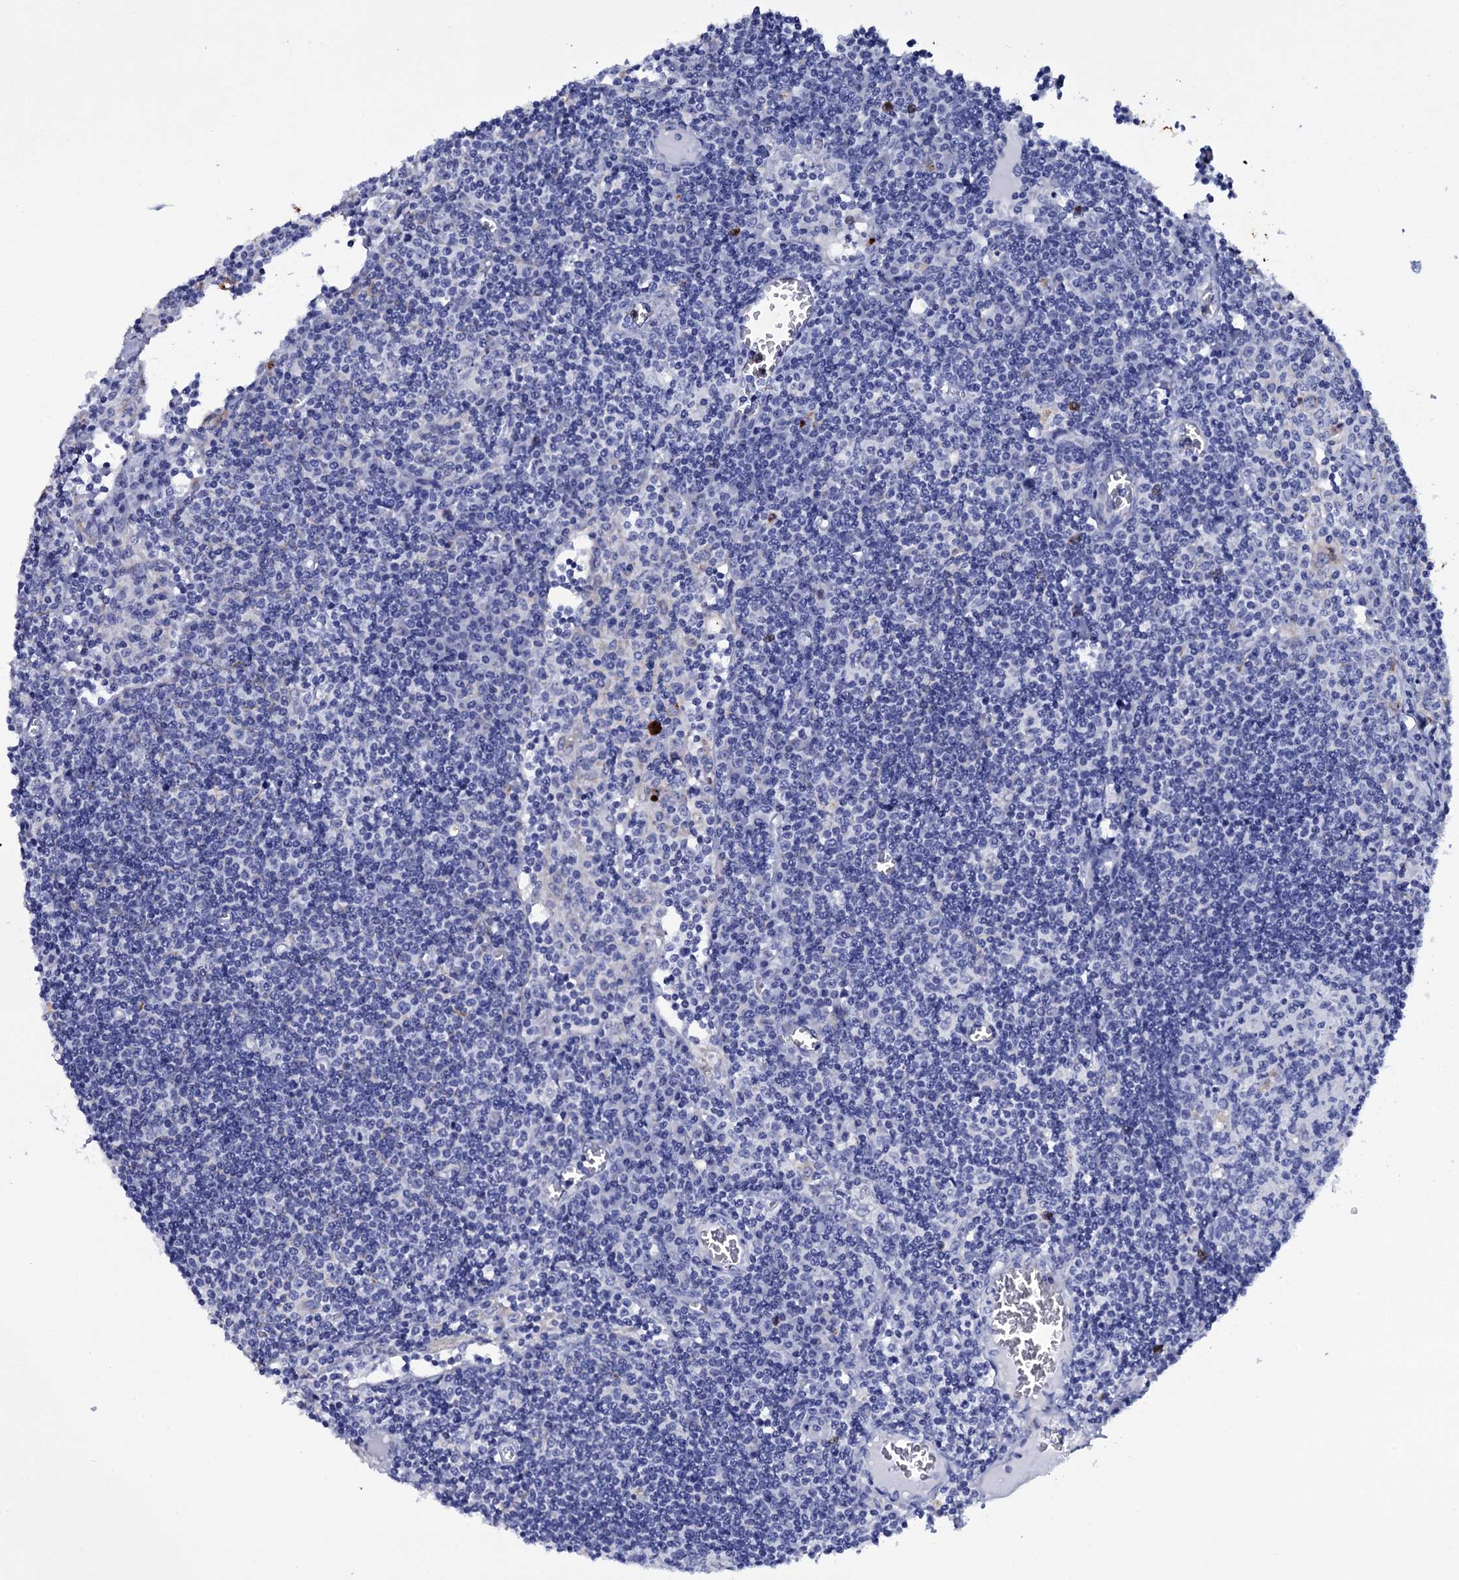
{"staining": {"intensity": "negative", "quantity": "none", "location": "none"}, "tissue": "lymph node", "cell_type": "Germinal center cells", "image_type": "normal", "snomed": [{"axis": "morphology", "description": "Normal tissue, NOS"}, {"axis": "topography", "description": "Lymph node"}], "caption": "This image is of normal lymph node stained with IHC to label a protein in brown with the nuclei are counter-stained blue. There is no staining in germinal center cells.", "gene": "ITPRID2", "patient": {"sex": "female", "age": 55}}